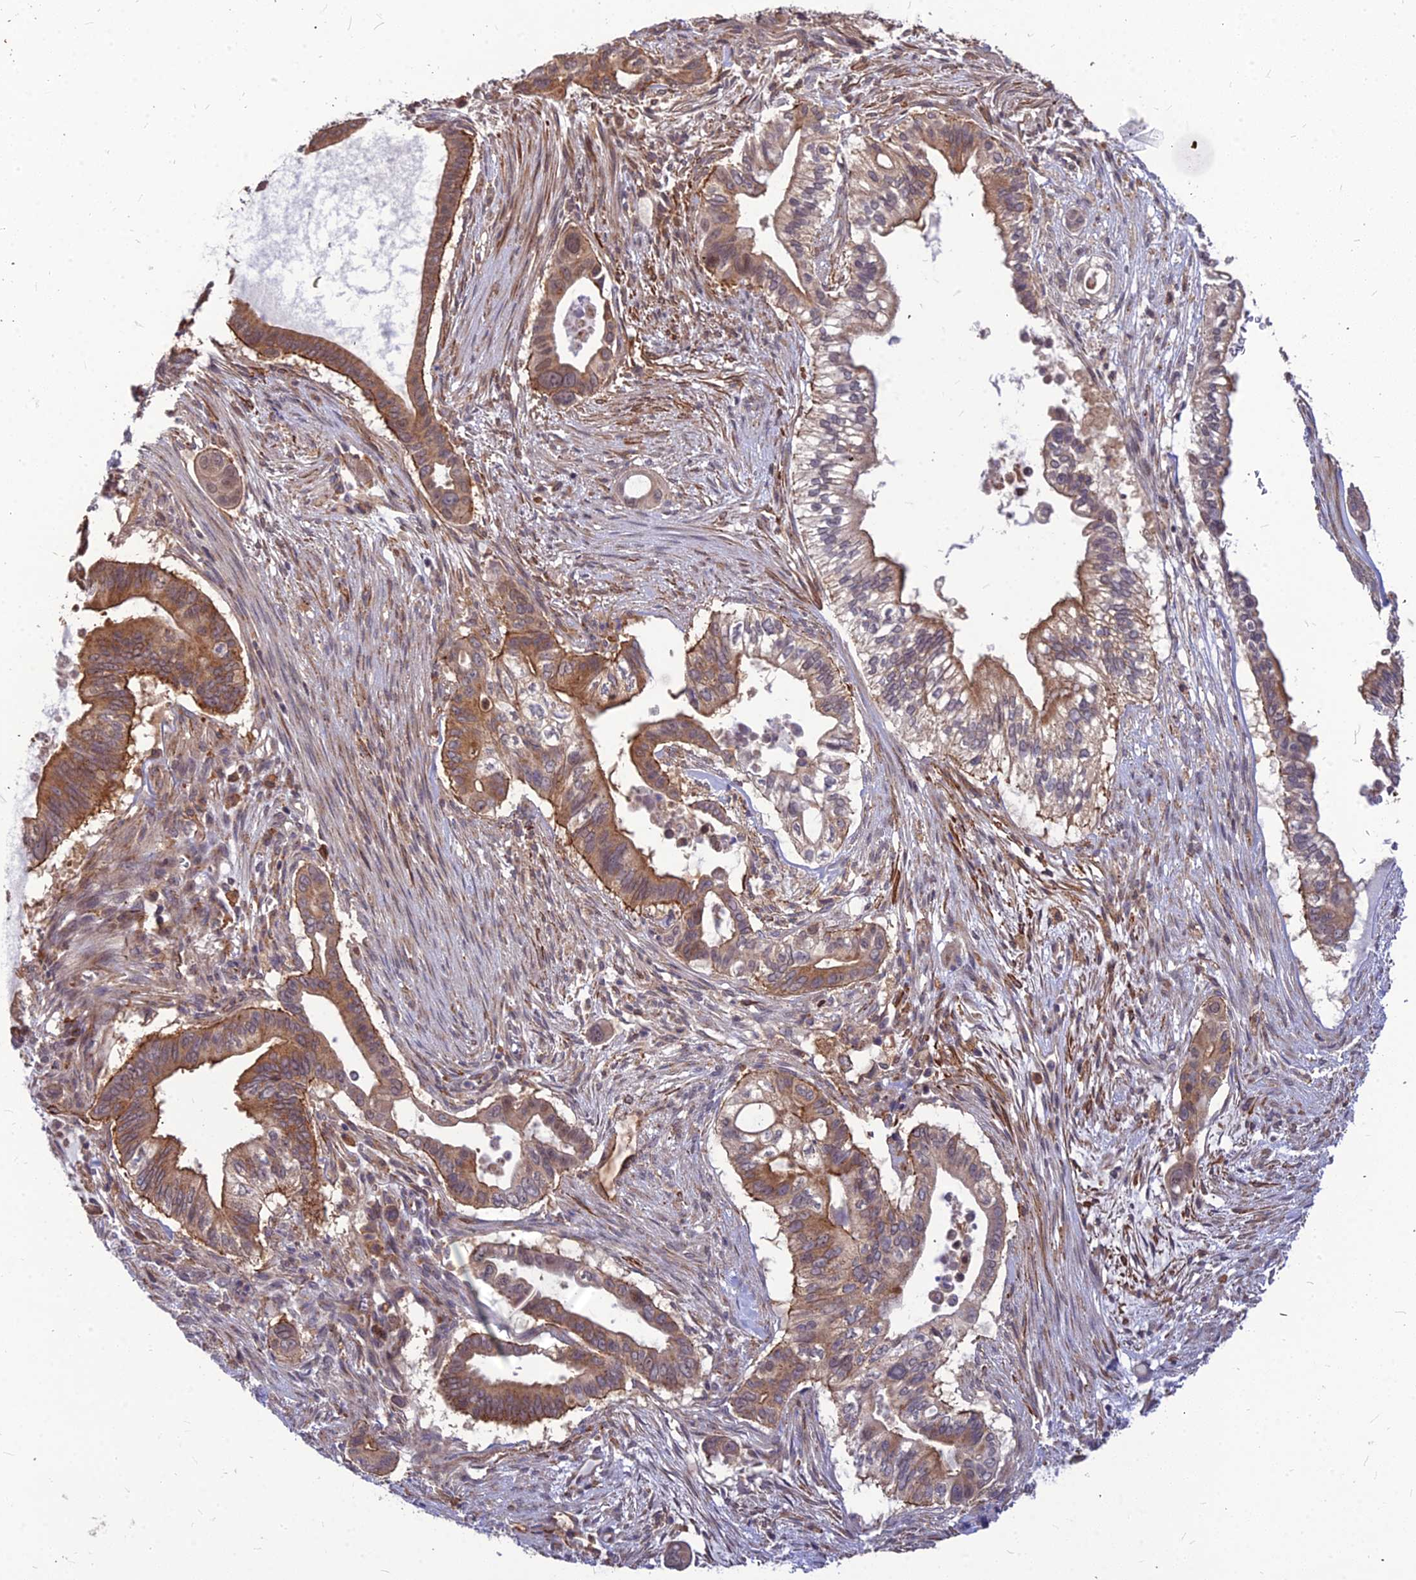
{"staining": {"intensity": "moderate", "quantity": "25%-75%", "location": "cytoplasmic/membranous"}, "tissue": "pancreatic cancer", "cell_type": "Tumor cells", "image_type": "cancer", "snomed": [{"axis": "morphology", "description": "Adenocarcinoma, NOS"}, {"axis": "topography", "description": "Pancreas"}], "caption": "A histopathology image showing moderate cytoplasmic/membranous staining in about 25%-75% of tumor cells in pancreatic cancer (adenocarcinoma), as visualized by brown immunohistochemical staining.", "gene": "LEKR1", "patient": {"sex": "male", "age": 68}}